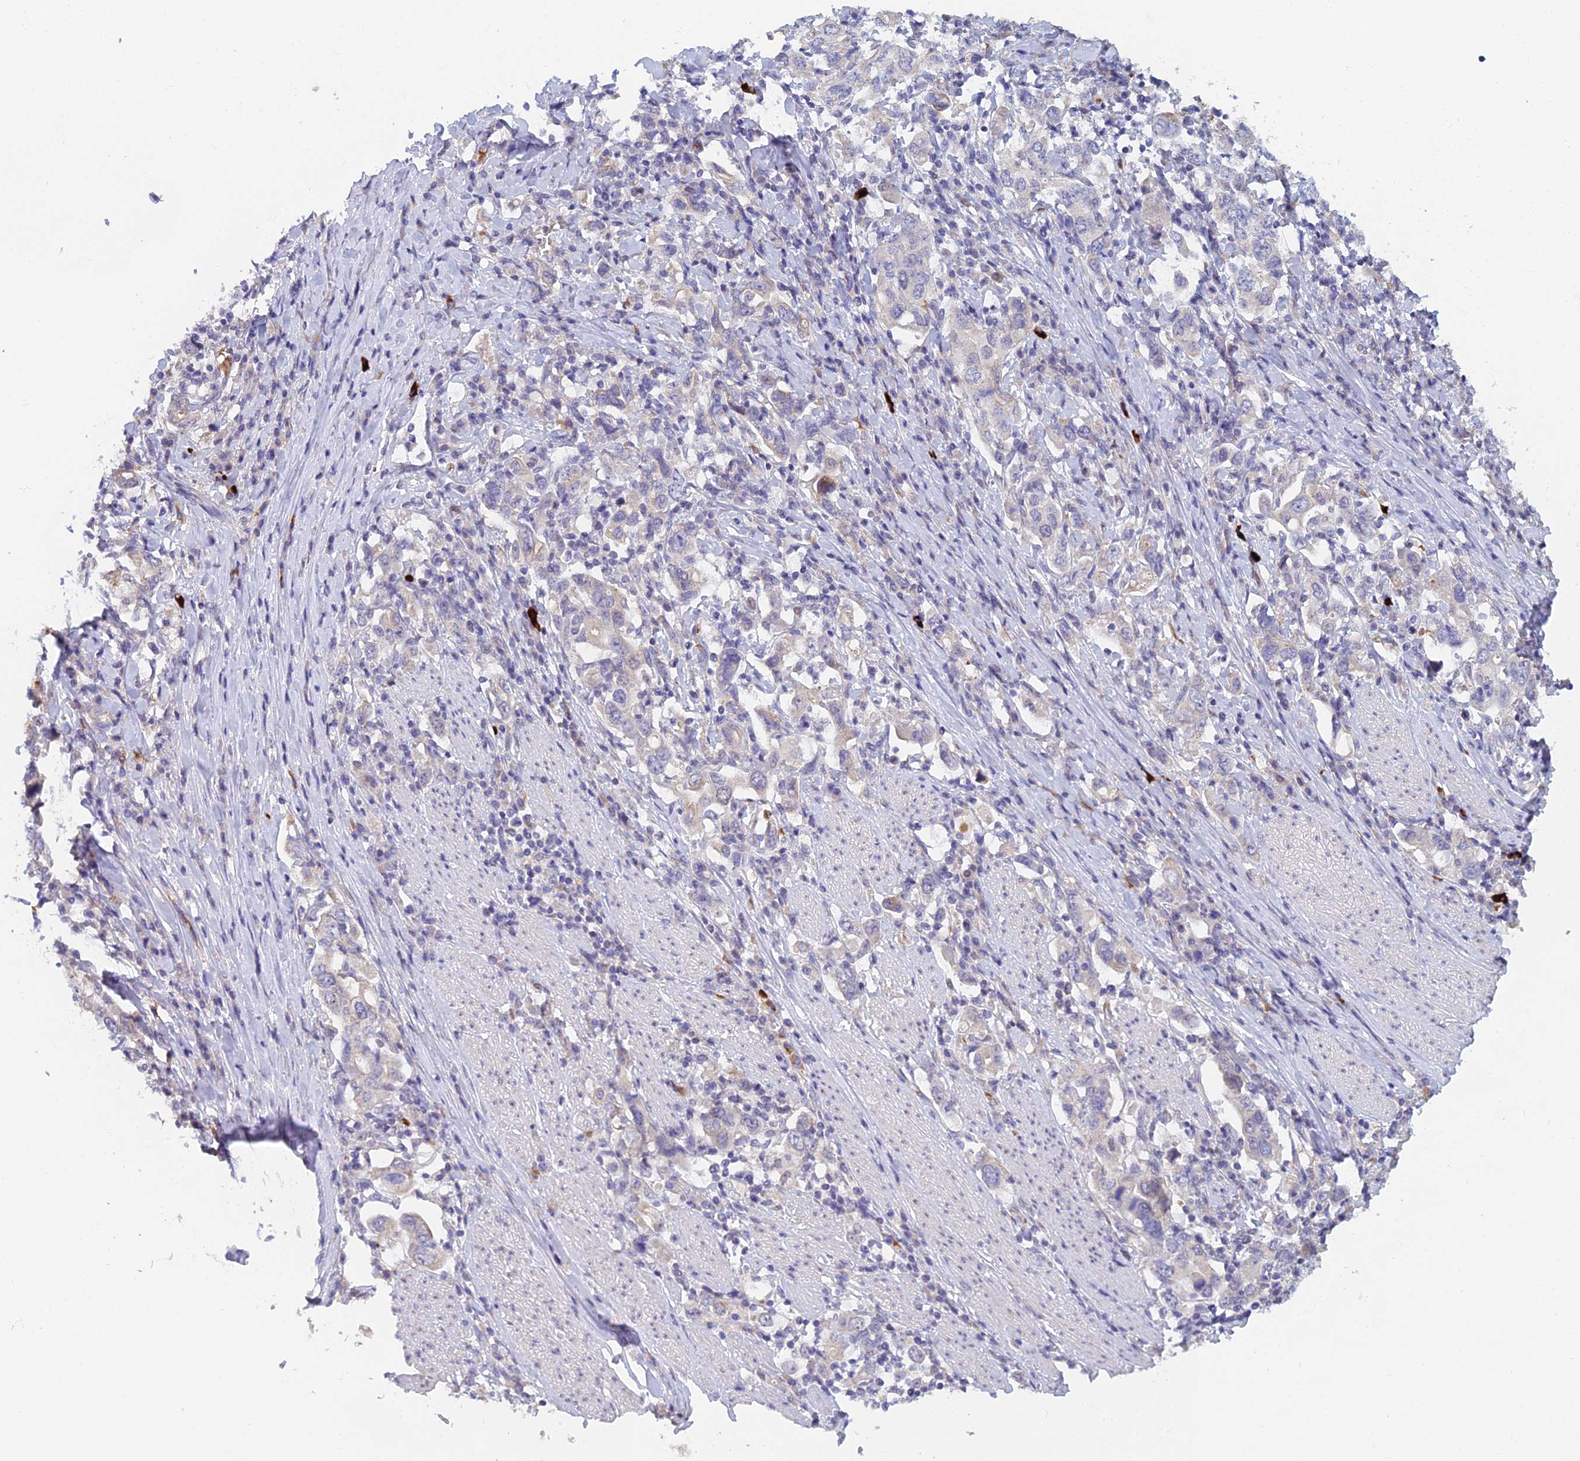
{"staining": {"intensity": "weak", "quantity": "<25%", "location": "cytoplasmic/membranous"}, "tissue": "stomach cancer", "cell_type": "Tumor cells", "image_type": "cancer", "snomed": [{"axis": "morphology", "description": "Adenocarcinoma, NOS"}, {"axis": "topography", "description": "Stomach, upper"}, {"axis": "topography", "description": "Stomach"}], "caption": "The immunohistochemistry (IHC) image has no significant expression in tumor cells of adenocarcinoma (stomach) tissue.", "gene": "GIPC1", "patient": {"sex": "male", "age": 62}}